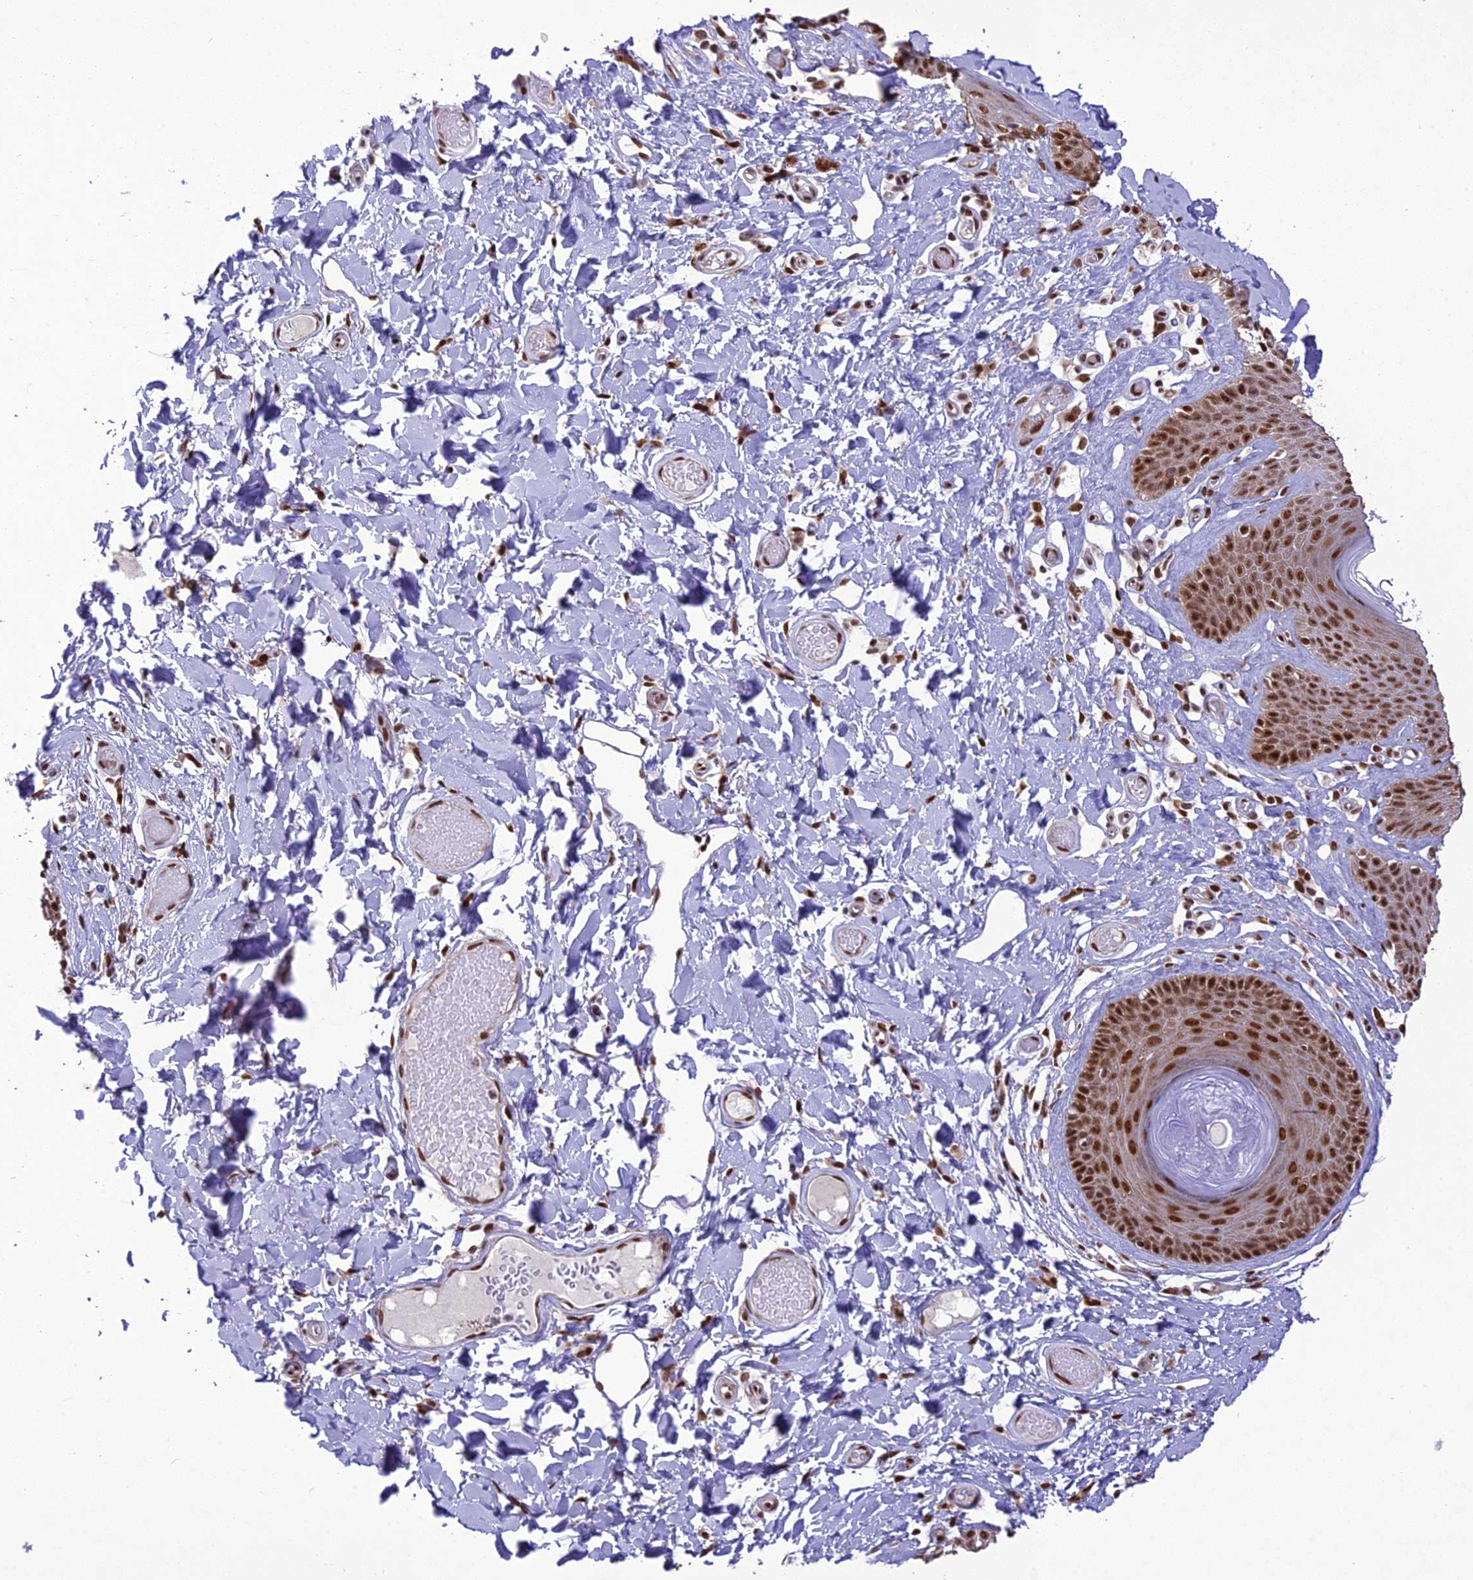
{"staining": {"intensity": "strong", "quantity": ">75%", "location": "nuclear"}, "tissue": "skin", "cell_type": "Epidermal cells", "image_type": "normal", "snomed": [{"axis": "morphology", "description": "Normal tissue, NOS"}, {"axis": "topography", "description": "Vulva"}], "caption": "Brown immunohistochemical staining in unremarkable skin demonstrates strong nuclear expression in about >75% of epidermal cells. (DAB IHC, brown staining for protein, blue staining for nuclei).", "gene": "DDX1", "patient": {"sex": "female", "age": 73}}